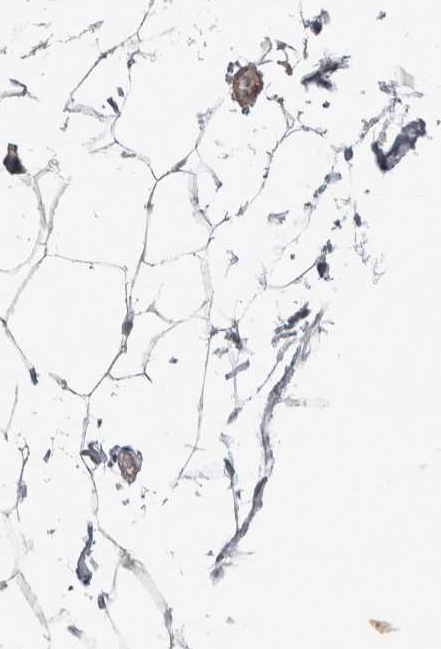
{"staining": {"intensity": "moderate", "quantity": "<25%", "location": "cytoplasmic/membranous"}, "tissue": "adipose tissue", "cell_type": "Adipocytes", "image_type": "normal", "snomed": [{"axis": "morphology", "description": "Normal tissue, NOS"}, {"axis": "topography", "description": "Breast"}, {"axis": "topography", "description": "Soft tissue"}], "caption": "The photomicrograph demonstrates immunohistochemical staining of unremarkable adipose tissue. There is moderate cytoplasmic/membranous expression is seen in approximately <25% of adipocytes.", "gene": "CHMP4C", "patient": {"sex": "female", "age": 75}}